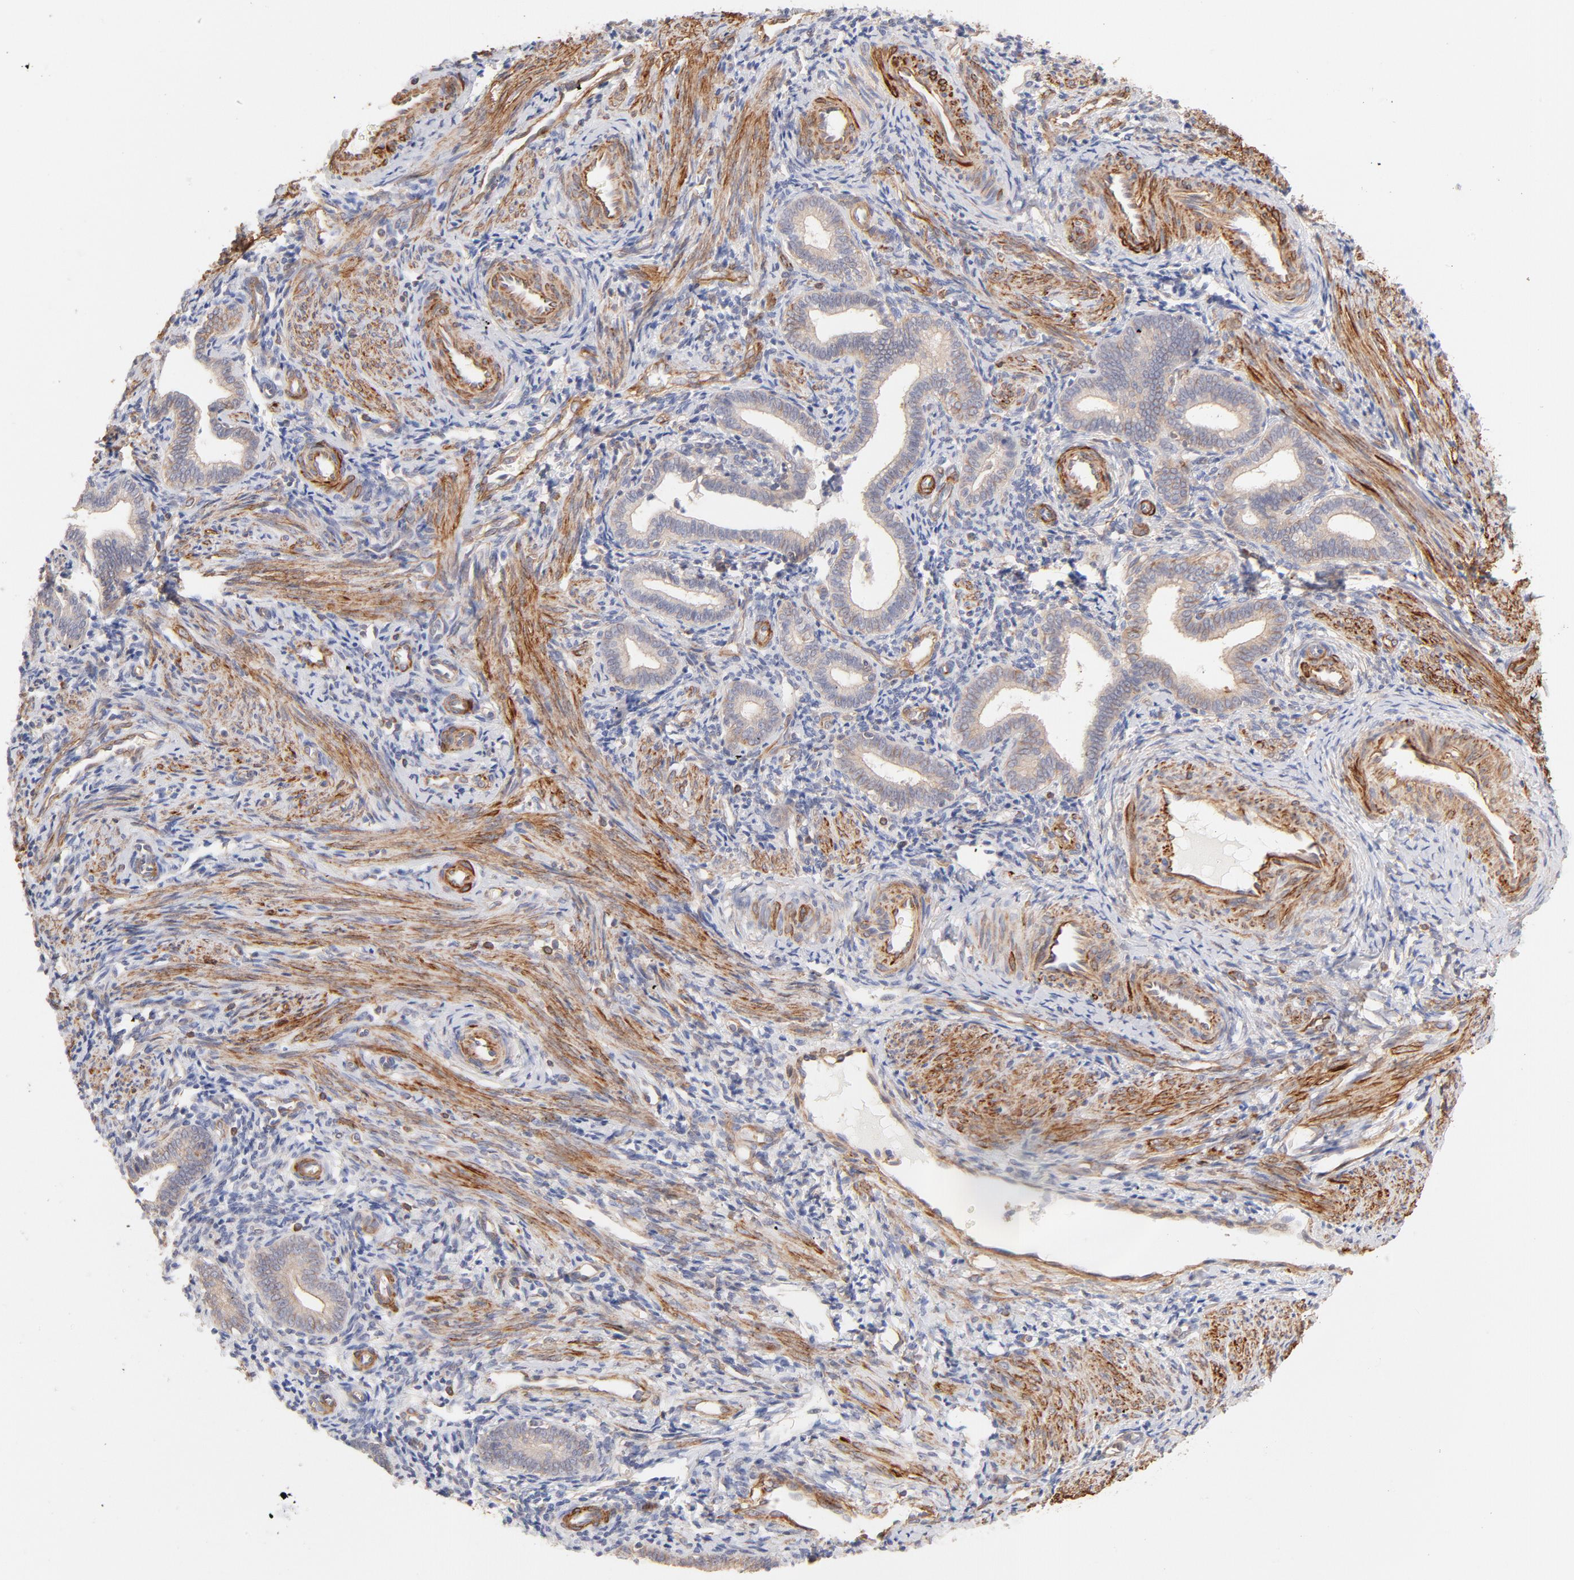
{"staining": {"intensity": "negative", "quantity": "none", "location": "none"}, "tissue": "endometrium", "cell_type": "Cells in endometrial stroma", "image_type": "normal", "snomed": [{"axis": "morphology", "description": "Normal tissue, NOS"}, {"axis": "topography", "description": "Uterus"}, {"axis": "topography", "description": "Endometrium"}], "caption": "Immunohistochemistry (IHC) of benign human endometrium reveals no expression in cells in endometrial stroma.", "gene": "LDLRAP1", "patient": {"sex": "female", "age": 33}}